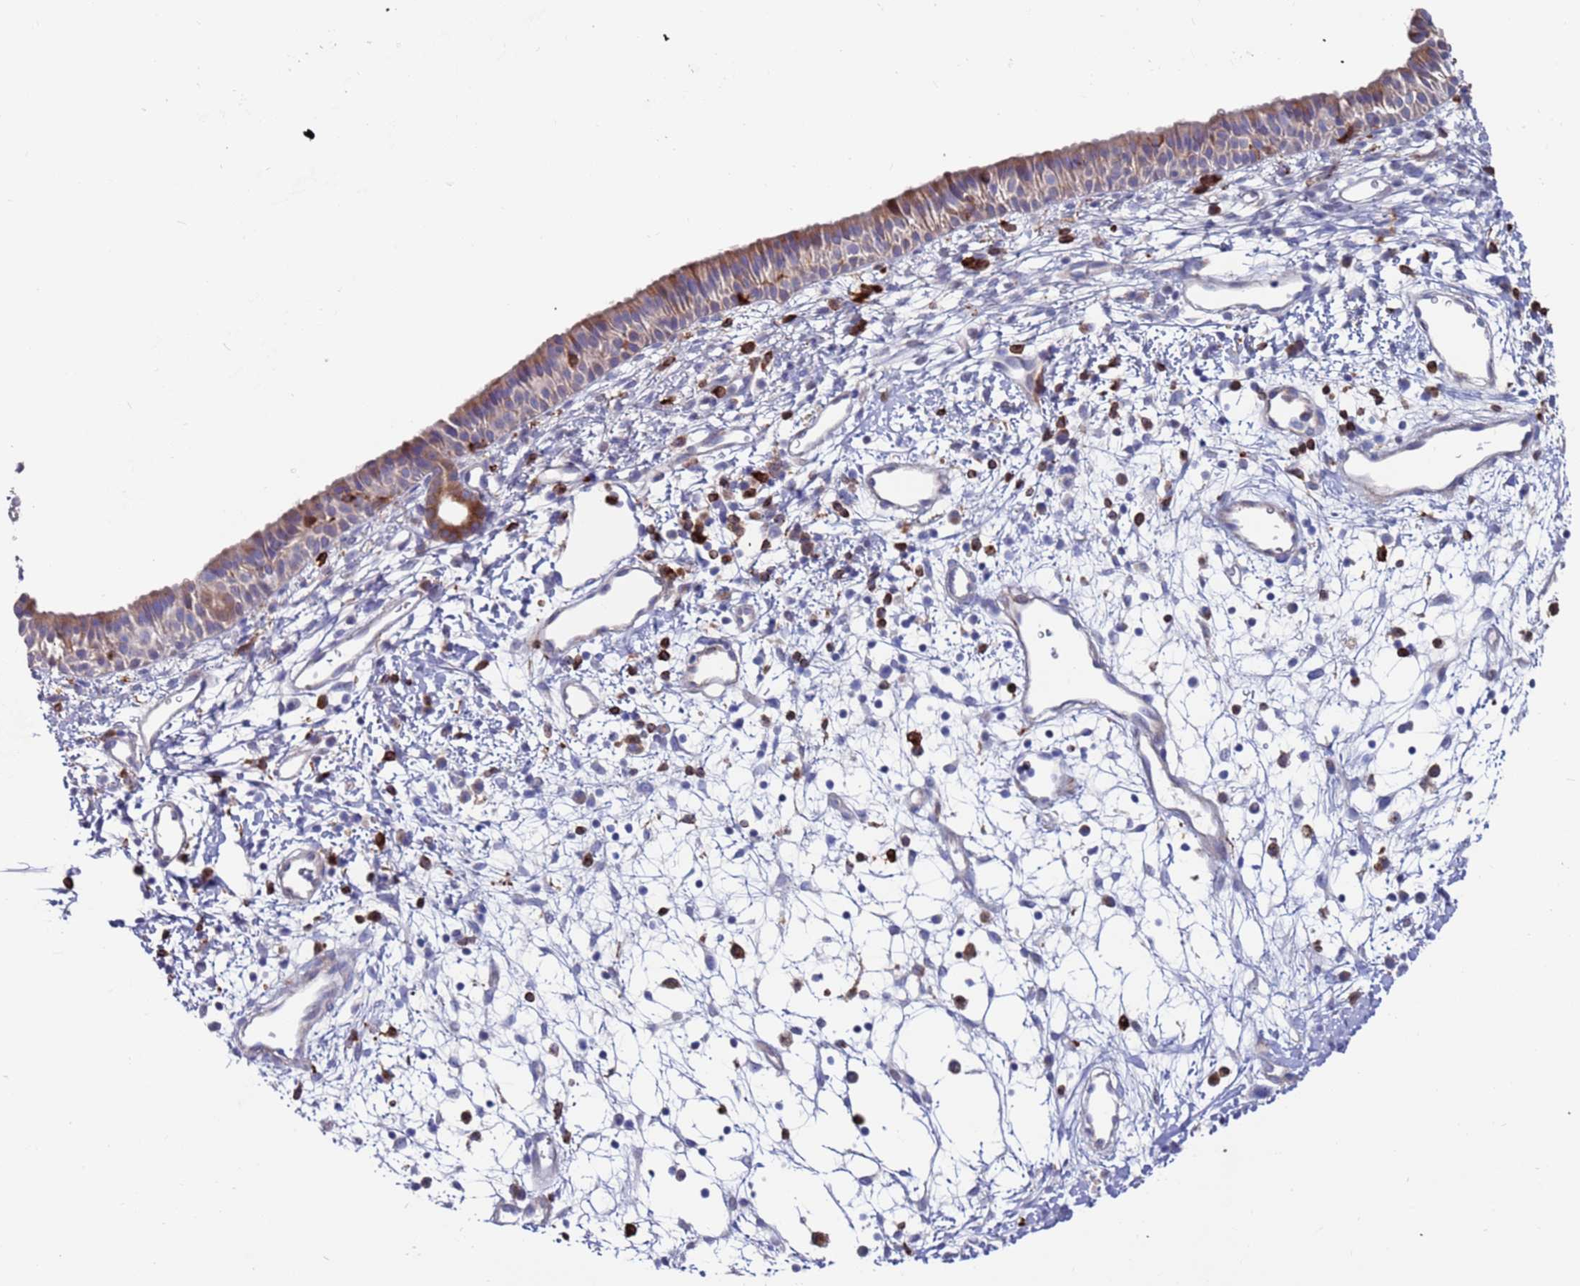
{"staining": {"intensity": "moderate", "quantity": "<25%", "location": "cytoplasmic/membranous"}, "tissue": "nasopharynx", "cell_type": "Respiratory epithelial cells", "image_type": "normal", "snomed": [{"axis": "morphology", "description": "Normal tissue, NOS"}, {"axis": "topography", "description": "Nasopharynx"}], "caption": "Immunohistochemistry (DAB) staining of benign nasopharynx exhibits moderate cytoplasmic/membranous protein expression in about <25% of respiratory epithelial cells.", "gene": "GREB1L", "patient": {"sex": "male", "age": 22}}